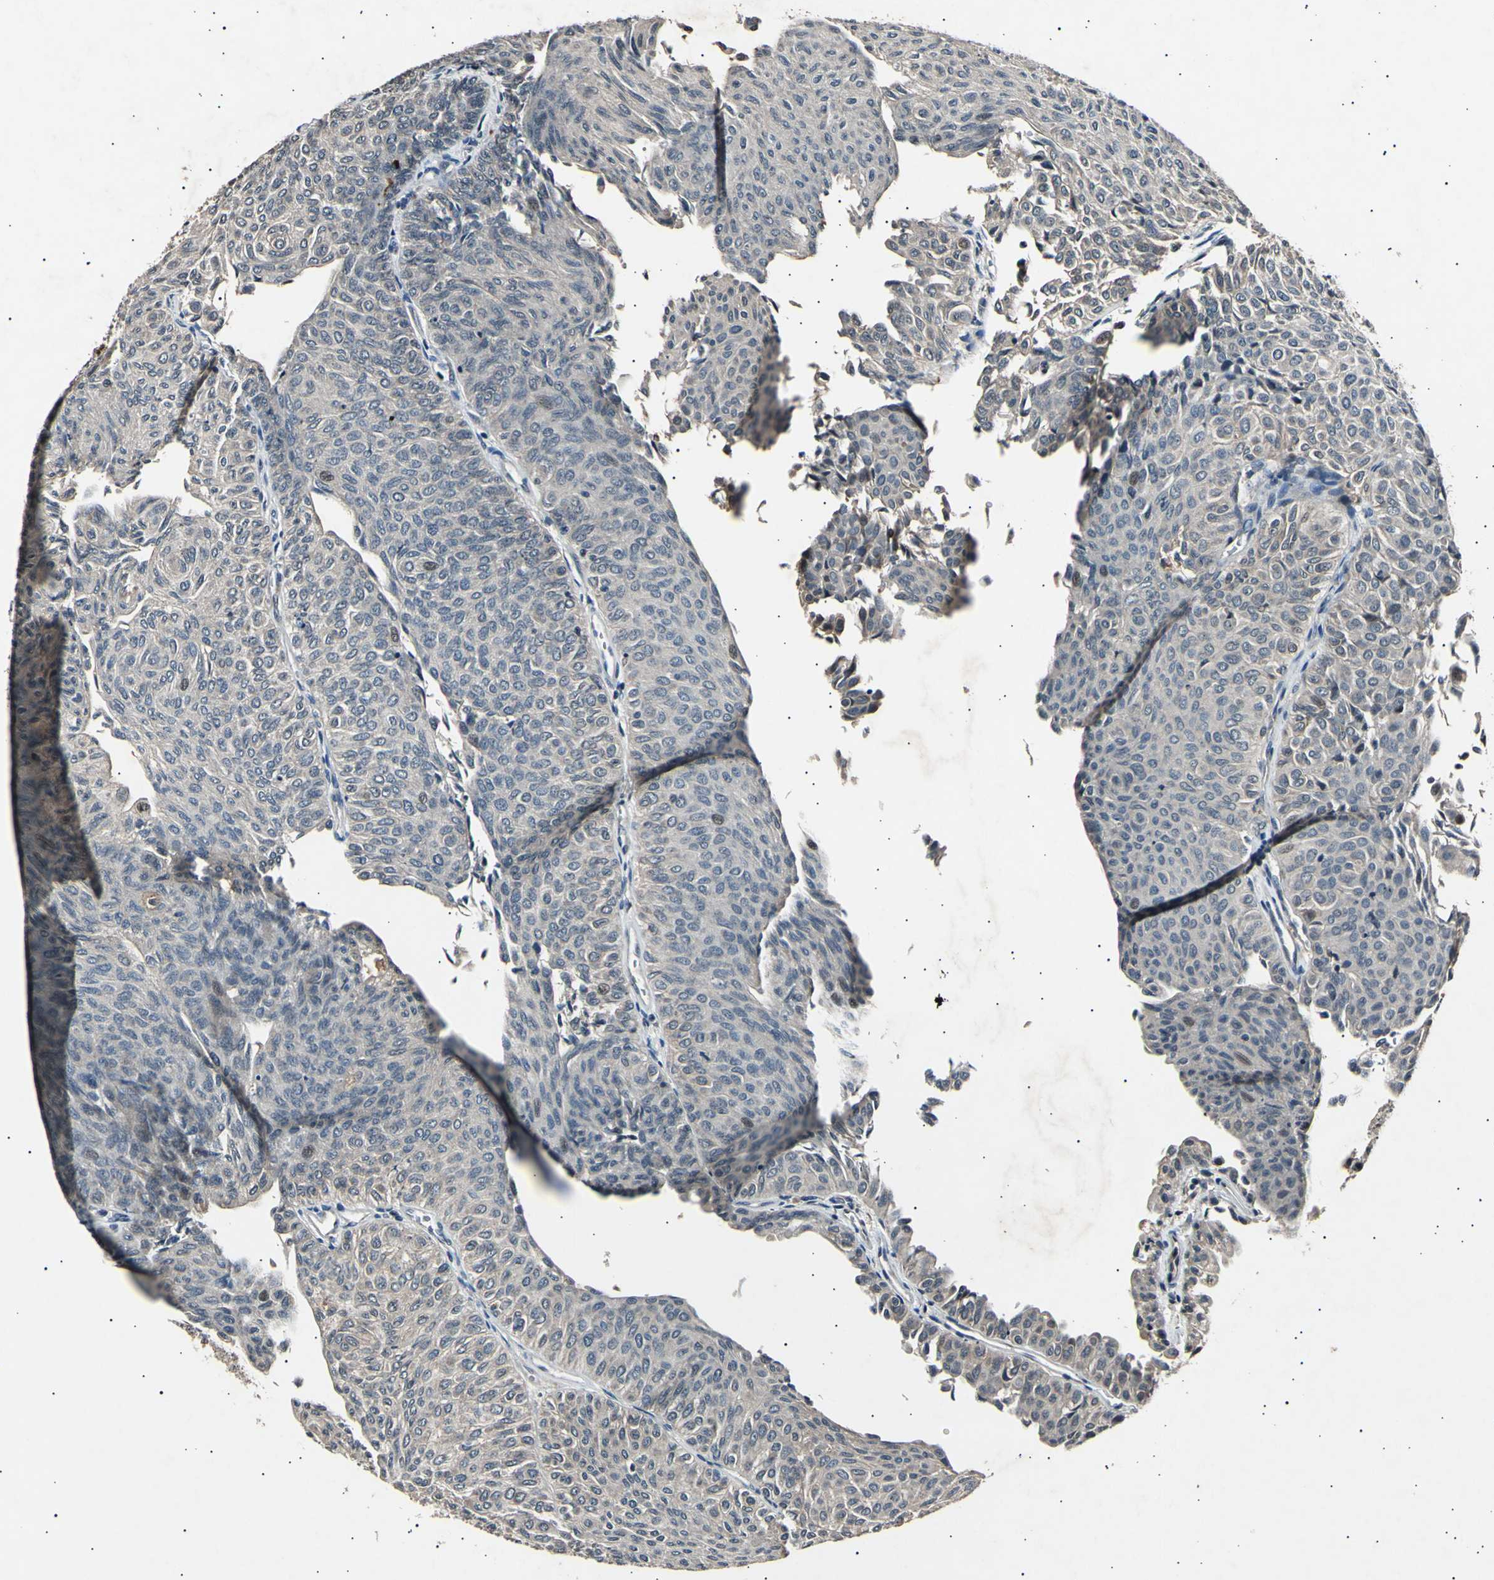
{"staining": {"intensity": "weak", "quantity": "<25%", "location": "cytoplasmic/membranous"}, "tissue": "urothelial cancer", "cell_type": "Tumor cells", "image_type": "cancer", "snomed": [{"axis": "morphology", "description": "Urothelial carcinoma, Low grade"}, {"axis": "topography", "description": "Urinary bladder"}], "caption": "IHC of urothelial carcinoma (low-grade) reveals no positivity in tumor cells.", "gene": "ADCY3", "patient": {"sex": "male", "age": 78}}